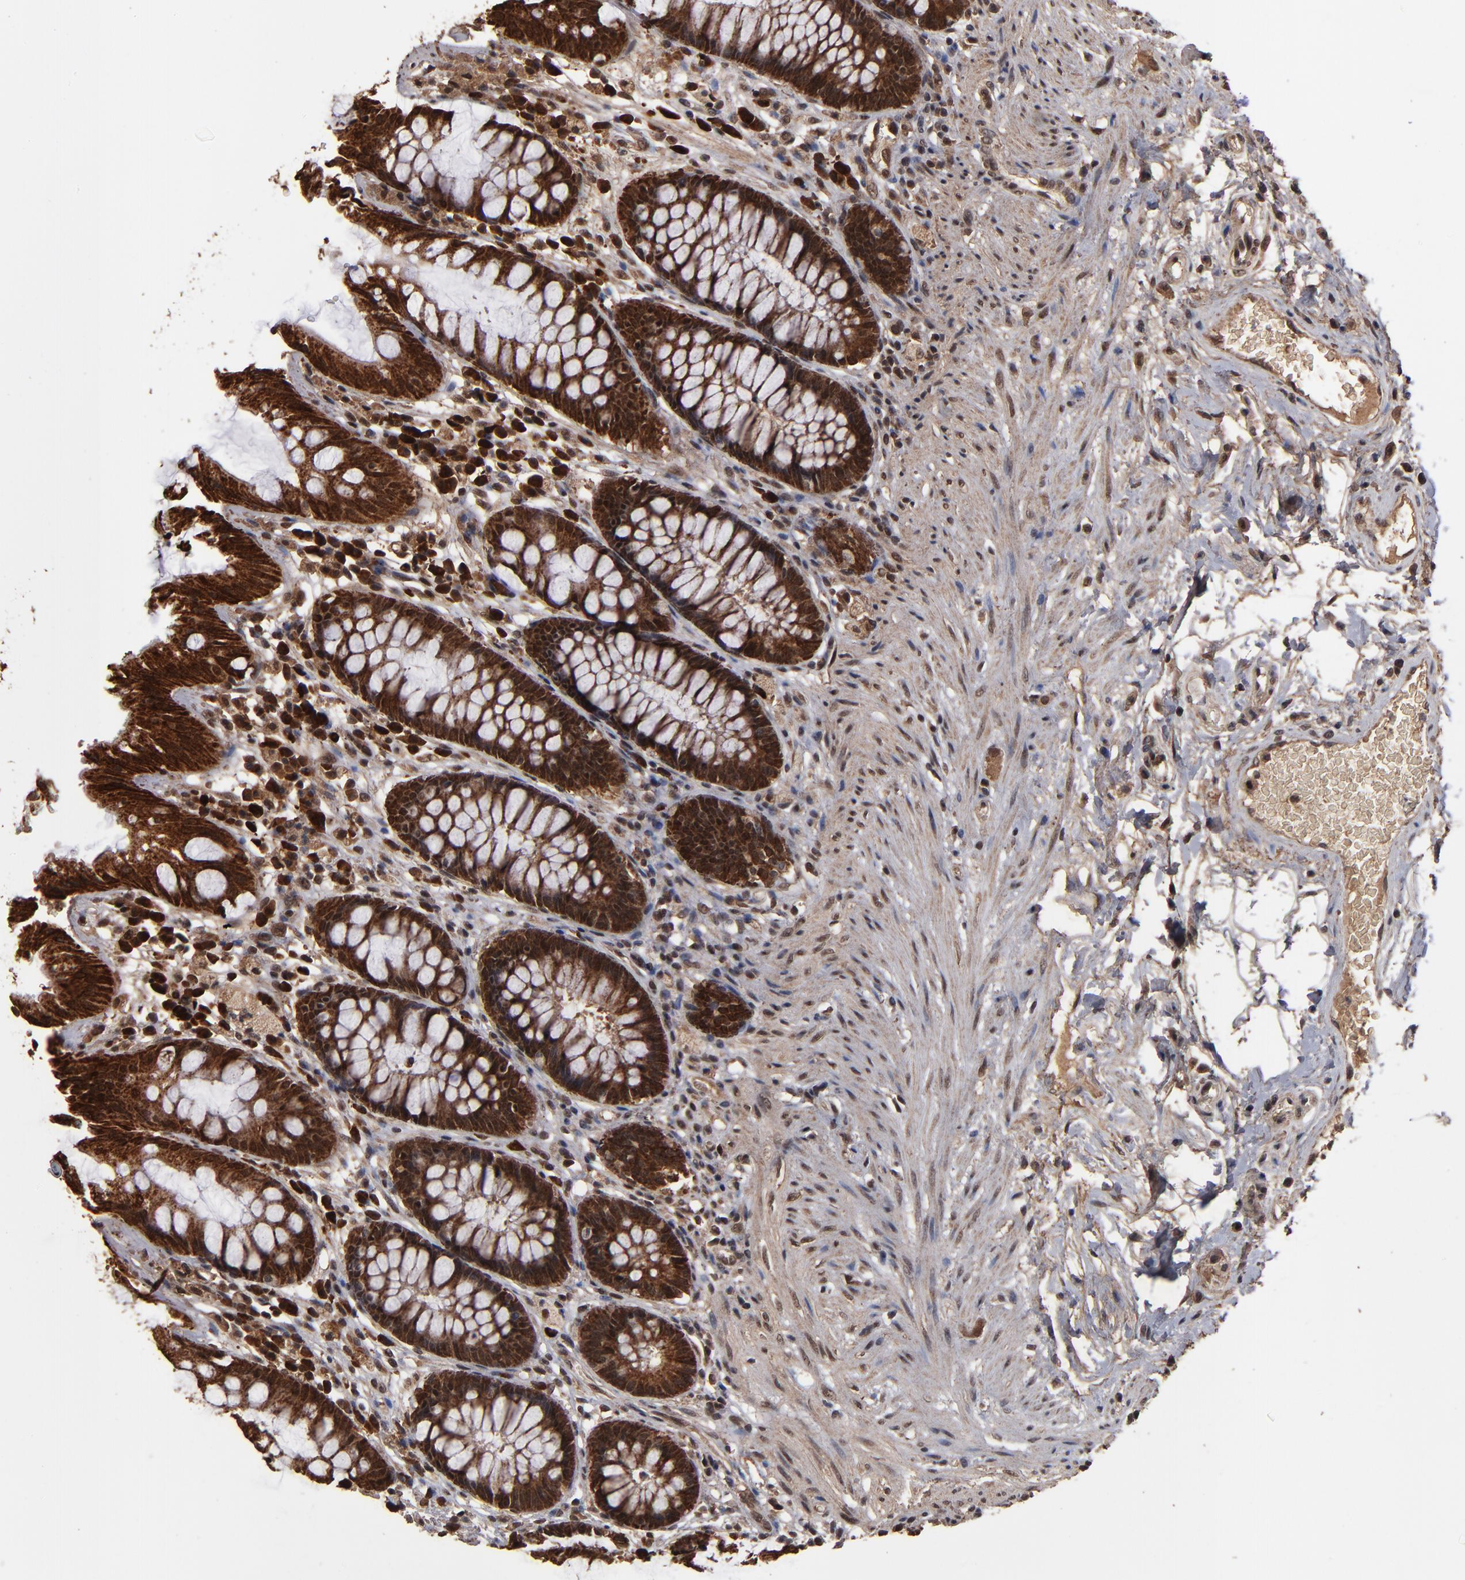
{"staining": {"intensity": "strong", "quantity": ">75%", "location": "cytoplasmic/membranous,nuclear"}, "tissue": "rectum", "cell_type": "Glandular cells", "image_type": "normal", "snomed": [{"axis": "morphology", "description": "Normal tissue, NOS"}, {"axis": "topography", "description": "Rectum"}], "caption": "IHC histopathology image of benign rectum stained for a protein (brown), which reveals high levels of strong cytoplasmic/membranous,nuclear positivity in approximately >75% of glandular cells.", "gene": "NXF2B", "patient": {"sex": "female", "age": 46}}